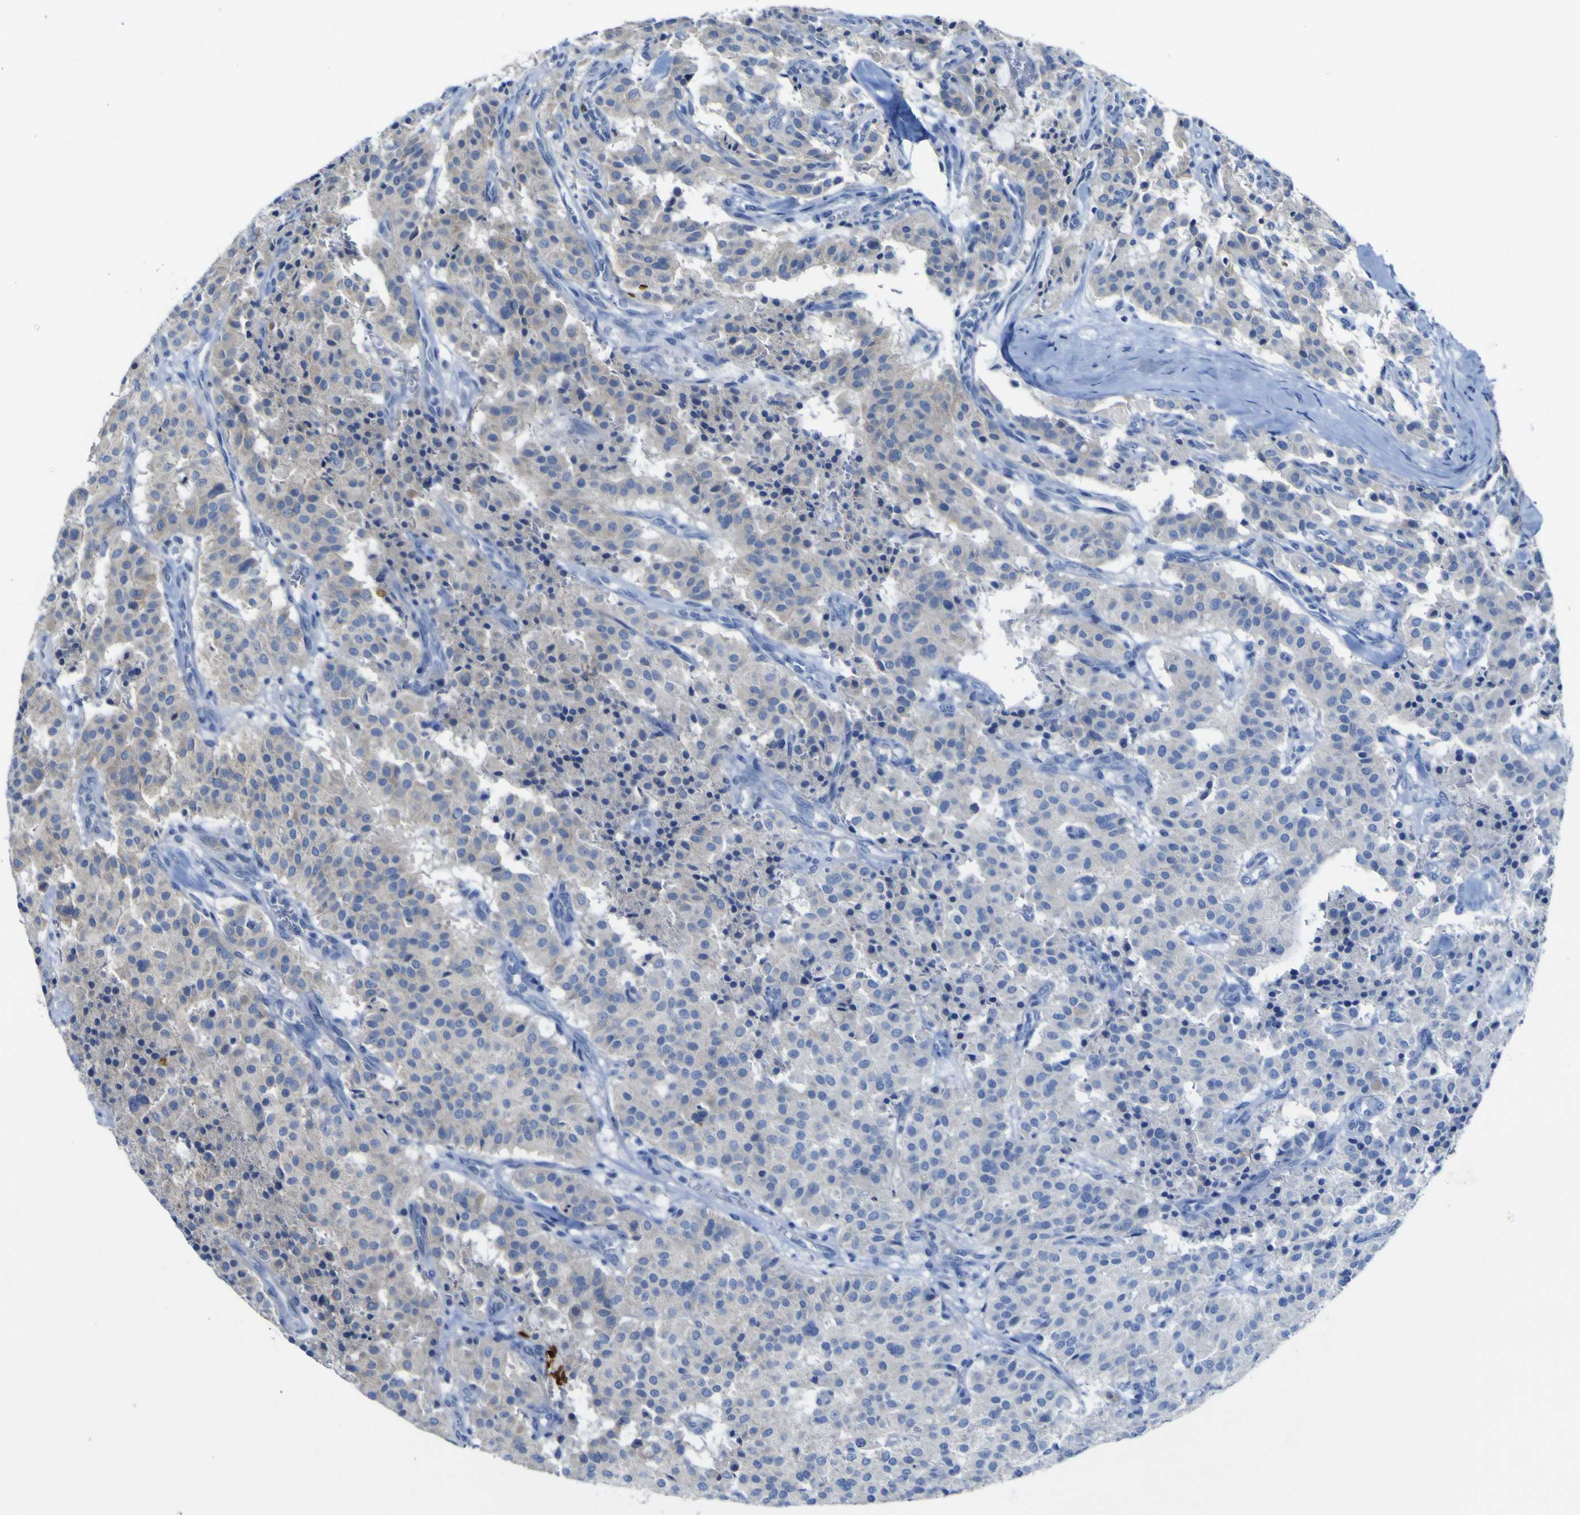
{"staining": {"intensity": "weak", "quantity": "25%-75%", "location": "cytoplasmic/membranous"}, "tissue": "carcinoid", "cell_type": "Tumor cells", "image_type": "cancer", "snomed": [{"axis": "morphology", "description": "Carcinoid, malignant, NOS"}, {"axis": "topography", "description": "Lung"}], "caption": "Protein expression by IHC shows weak cytoplasmic/membranous expression in approximately 25%-75% of tumor cells in carcinoid. Using DAB (brown) and hematoxylin (blue) stains, captured at high magnification using brightfield microscopy.", "gene": "NAV1", "patient": {"sex": "male", "age": 30}}